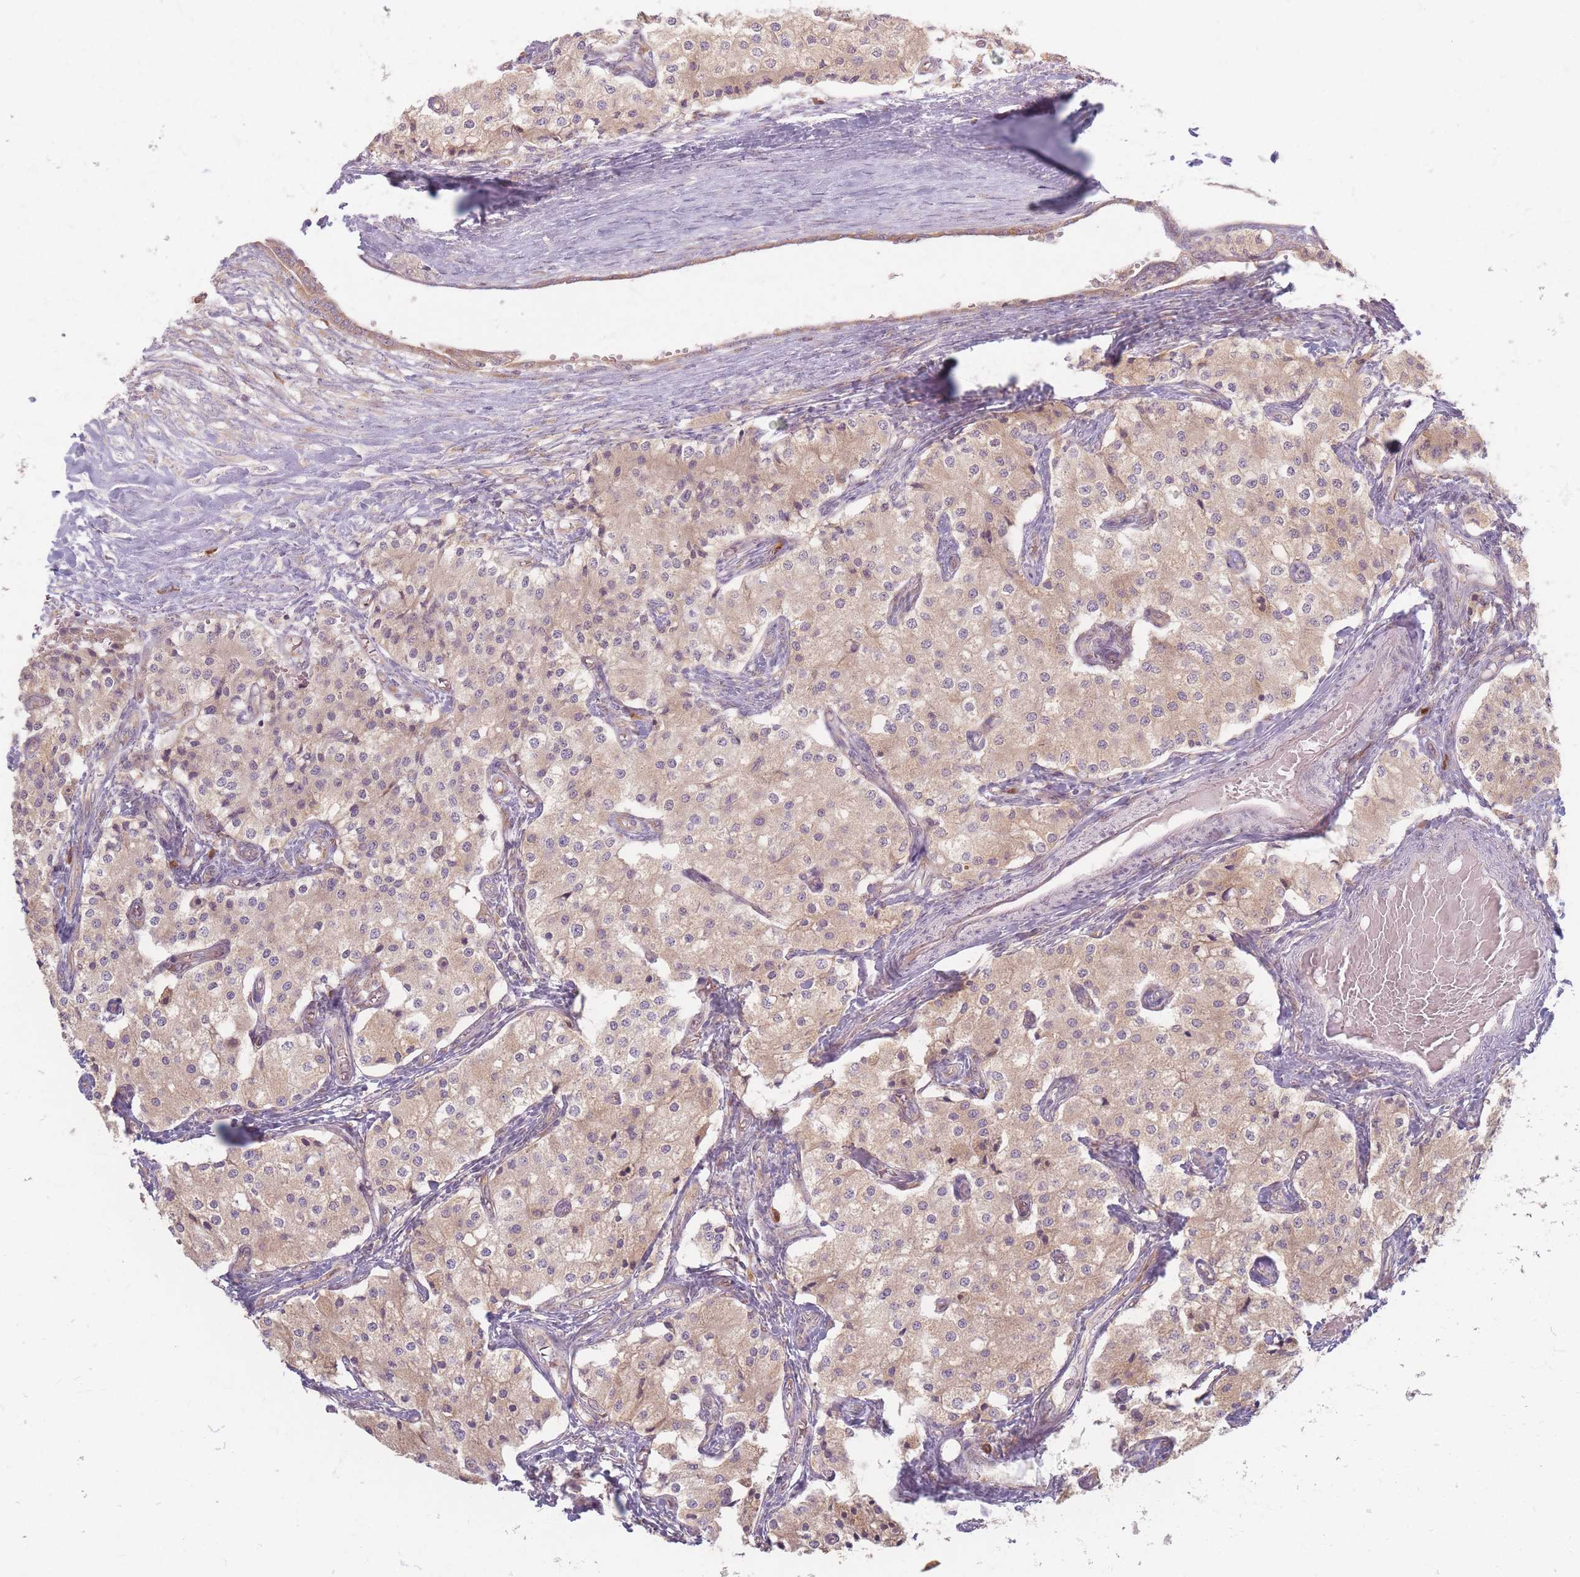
{"staining": {"intensity": "weak", "quantity": "25%-75%", "location": "cytoplasmic/membranous"}, "tissue": "carcinoid", "cell_type": "Tumor cells", "image_type": "cancer", "snomed": [{"axis": "morphology", "description": "Carcinoid, malignant, NOS"}, {"axis": "topography", "description": "Colon"}], "caption": "About 25%-75% of tumor cells in human carcinoid (malignant) display weak cytoplasmic/membranous protein positivity as visualized by brown immunohistochemical staining.", "gene": "SMIM14", "patient": {"sex": "female", "age": 52}}